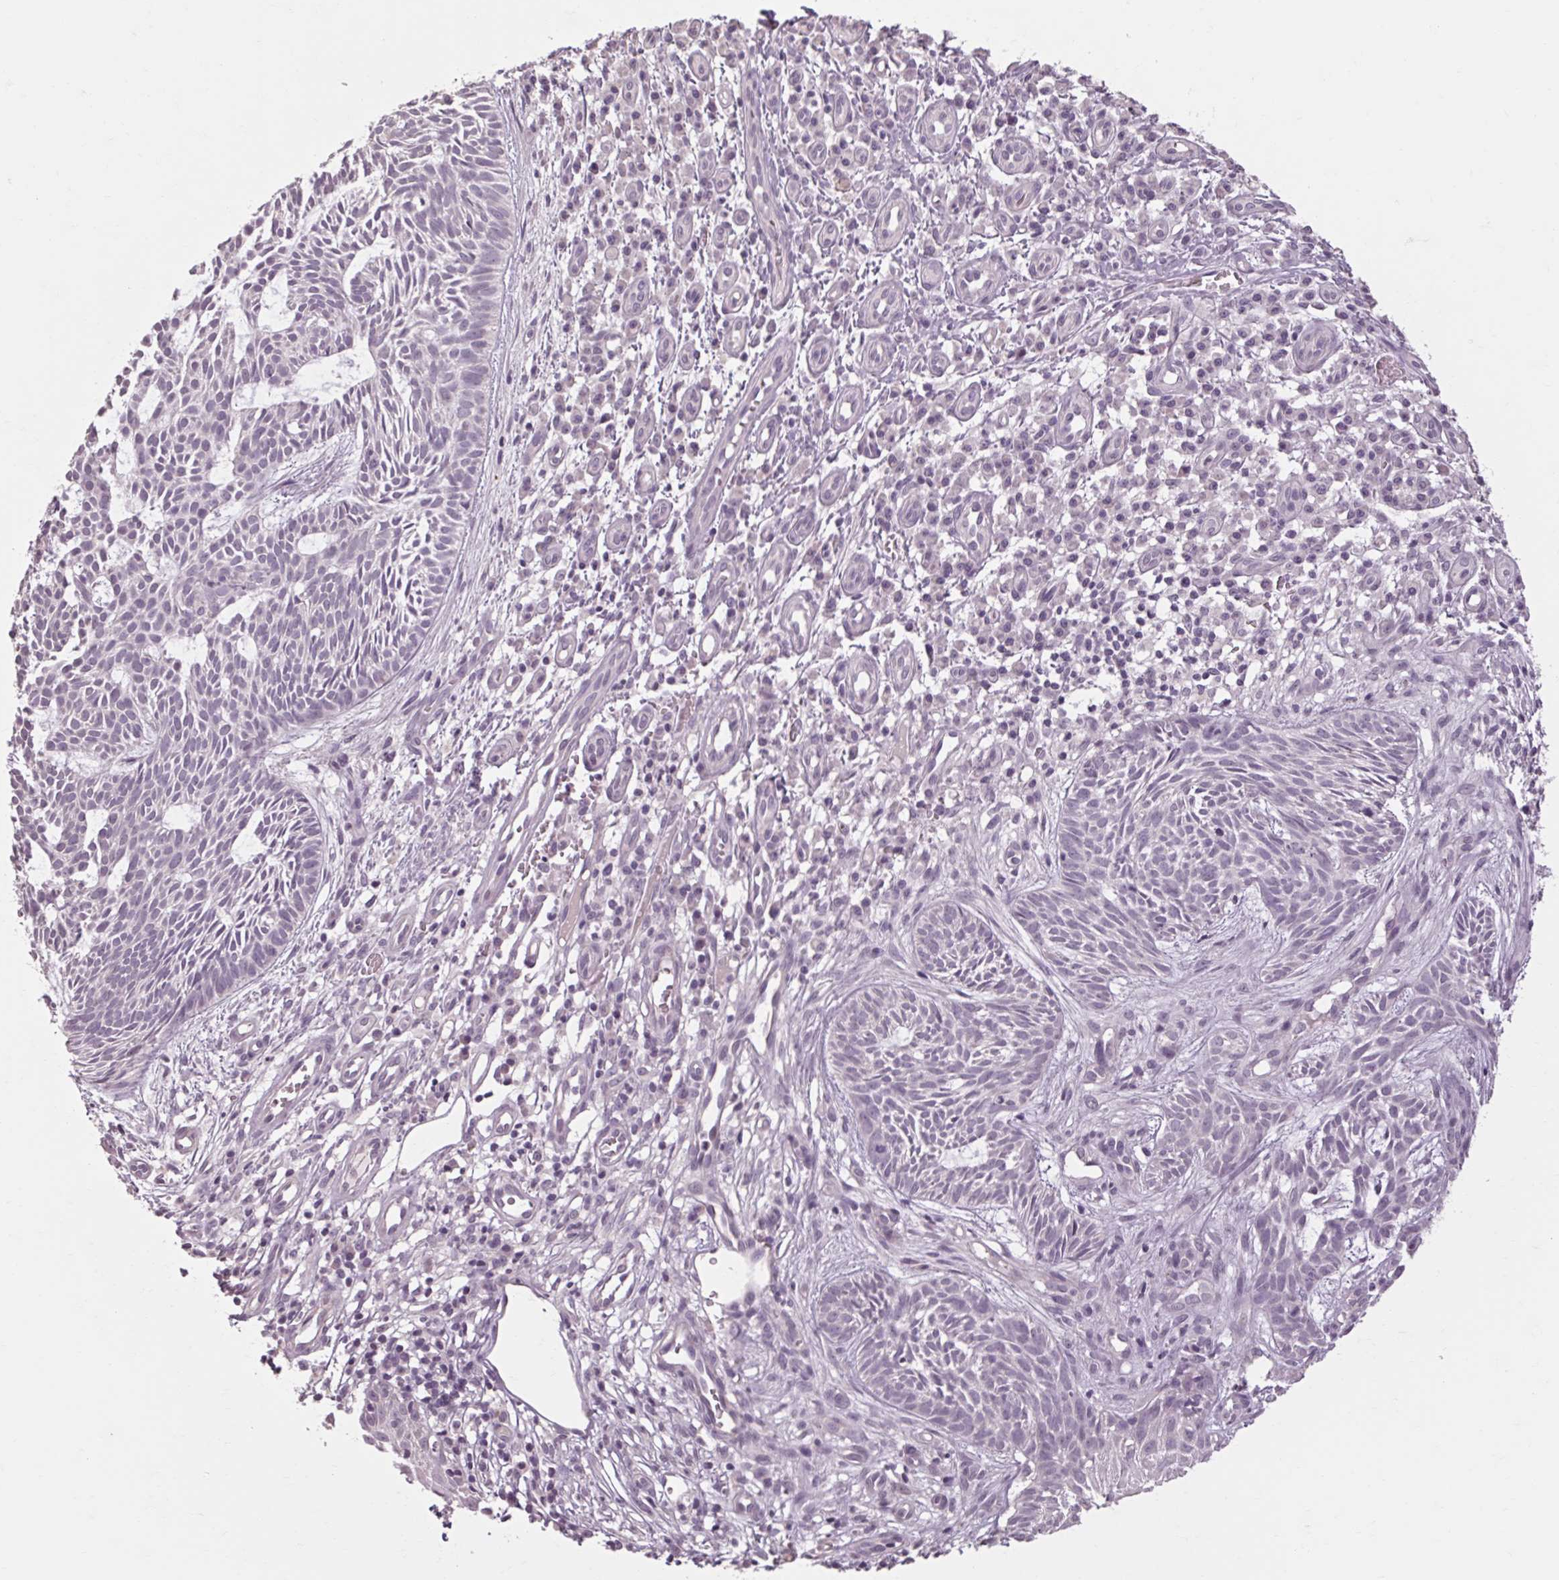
{"staining": {"intensity": "negative", "quantity": "none", "location": "none"}, "tissue": "skin cancer", "cell_type": "Tumor cells", "image_type": "cancer", "snomed": [{"axis": "morphology", "description": "Basal cell carcinoma"}, {"axis": "topography", "description": "Skin"}], "caption": "An image of human skin basal cell carcinoma is negative for staining in tumor cells.", "gene": "POMC", "patient": {"sex": "male", "age": 59}}